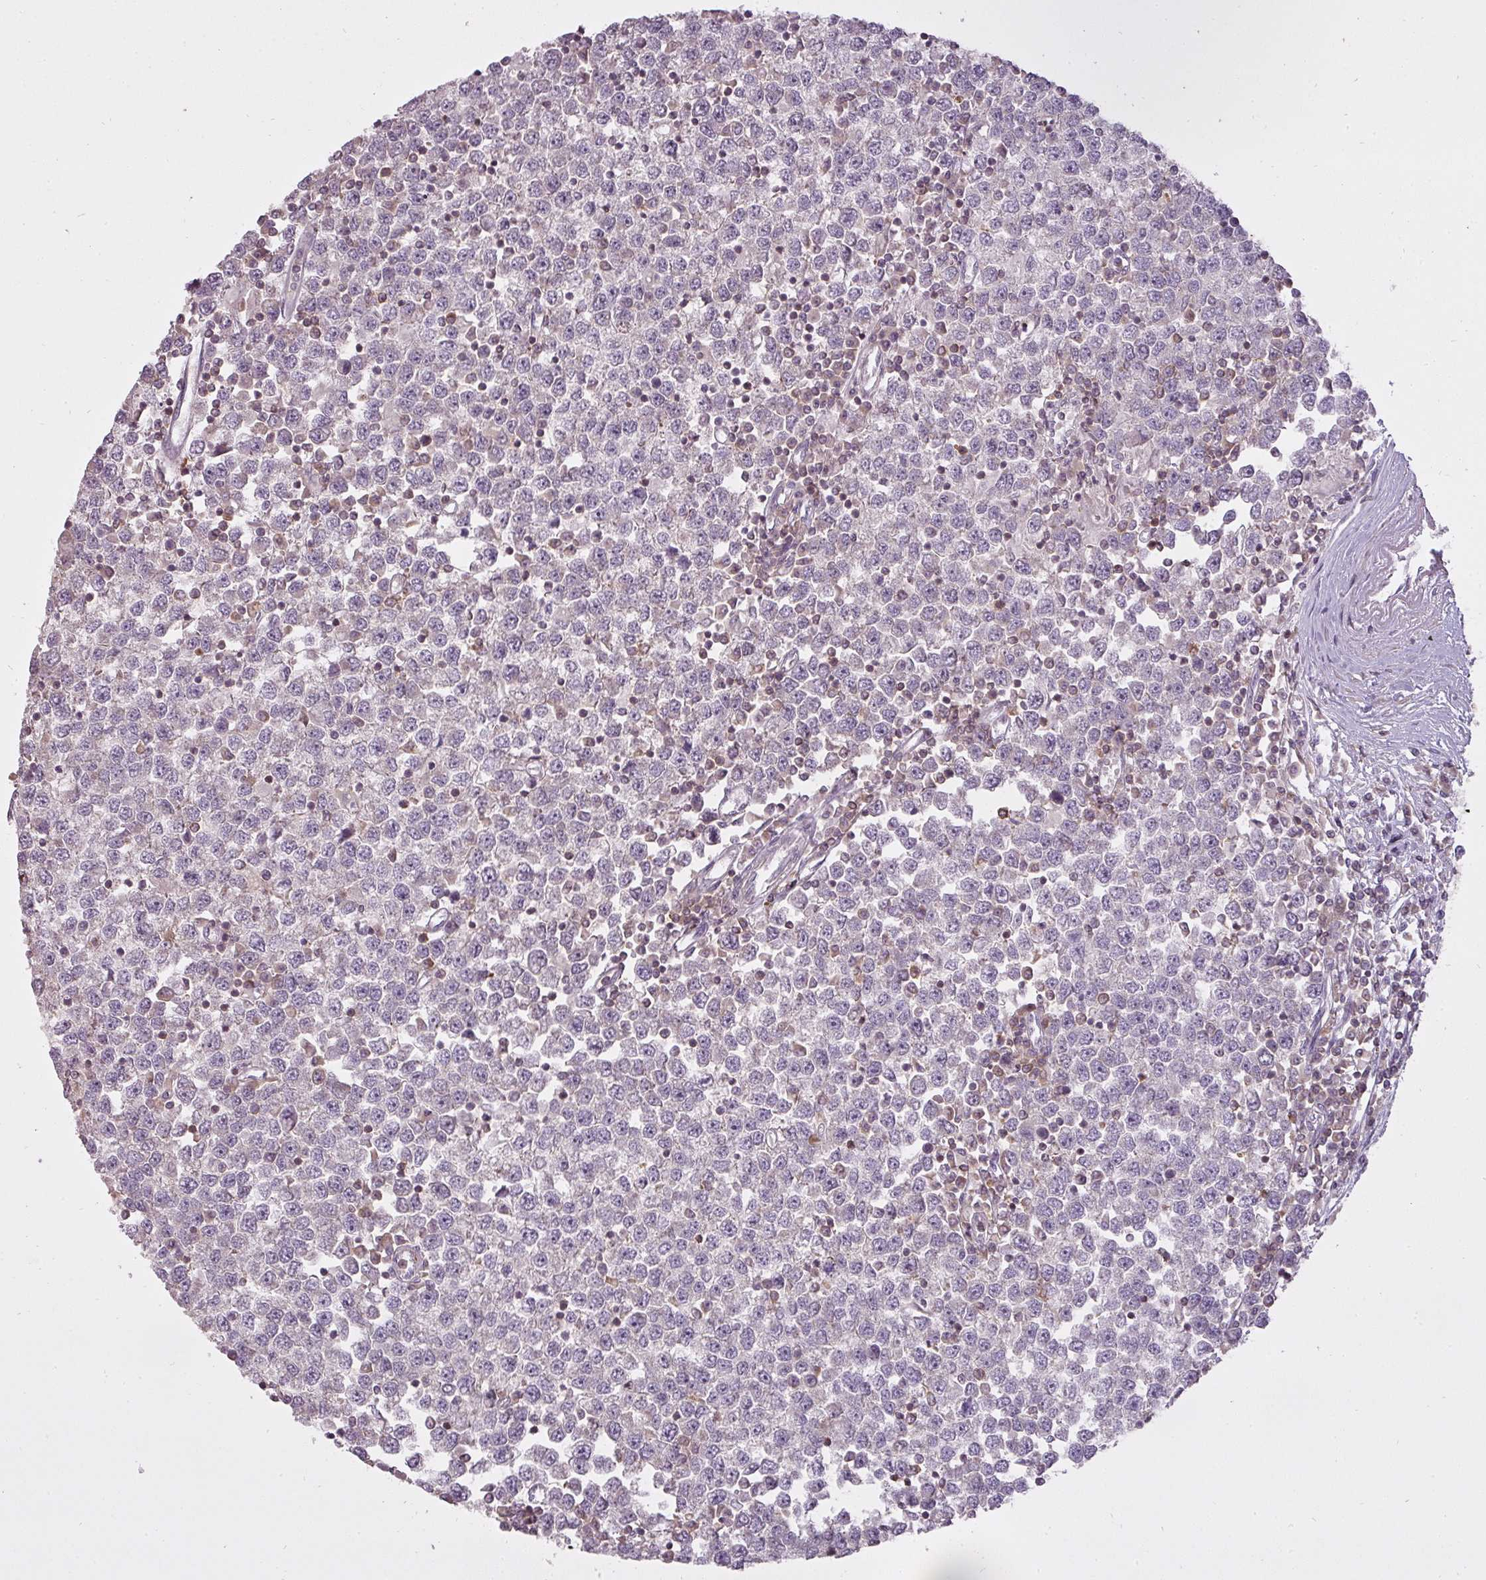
{"staining": {"intensity": "weak", "quantity": "25%-75%", "location": "cytoplasmic/membranous"}, "tissue": "testis cancer", "cell_type": "Tumor cells", "image_type": "cancer", "snomed": [{"axis": "morphology", "description": "Seminoma, NOS"}, {"axis": "topography", "description": "Testis"}], "caption": "IHC (DAB (3,3'-diaminobenzidine)) staining of human testis seminoma shows weak cytoplasmic/membranous protein positivity in about 25%-75% of tumor cells.", "gene": "STK4", "patient": {"sex": "male", "age": 65}}